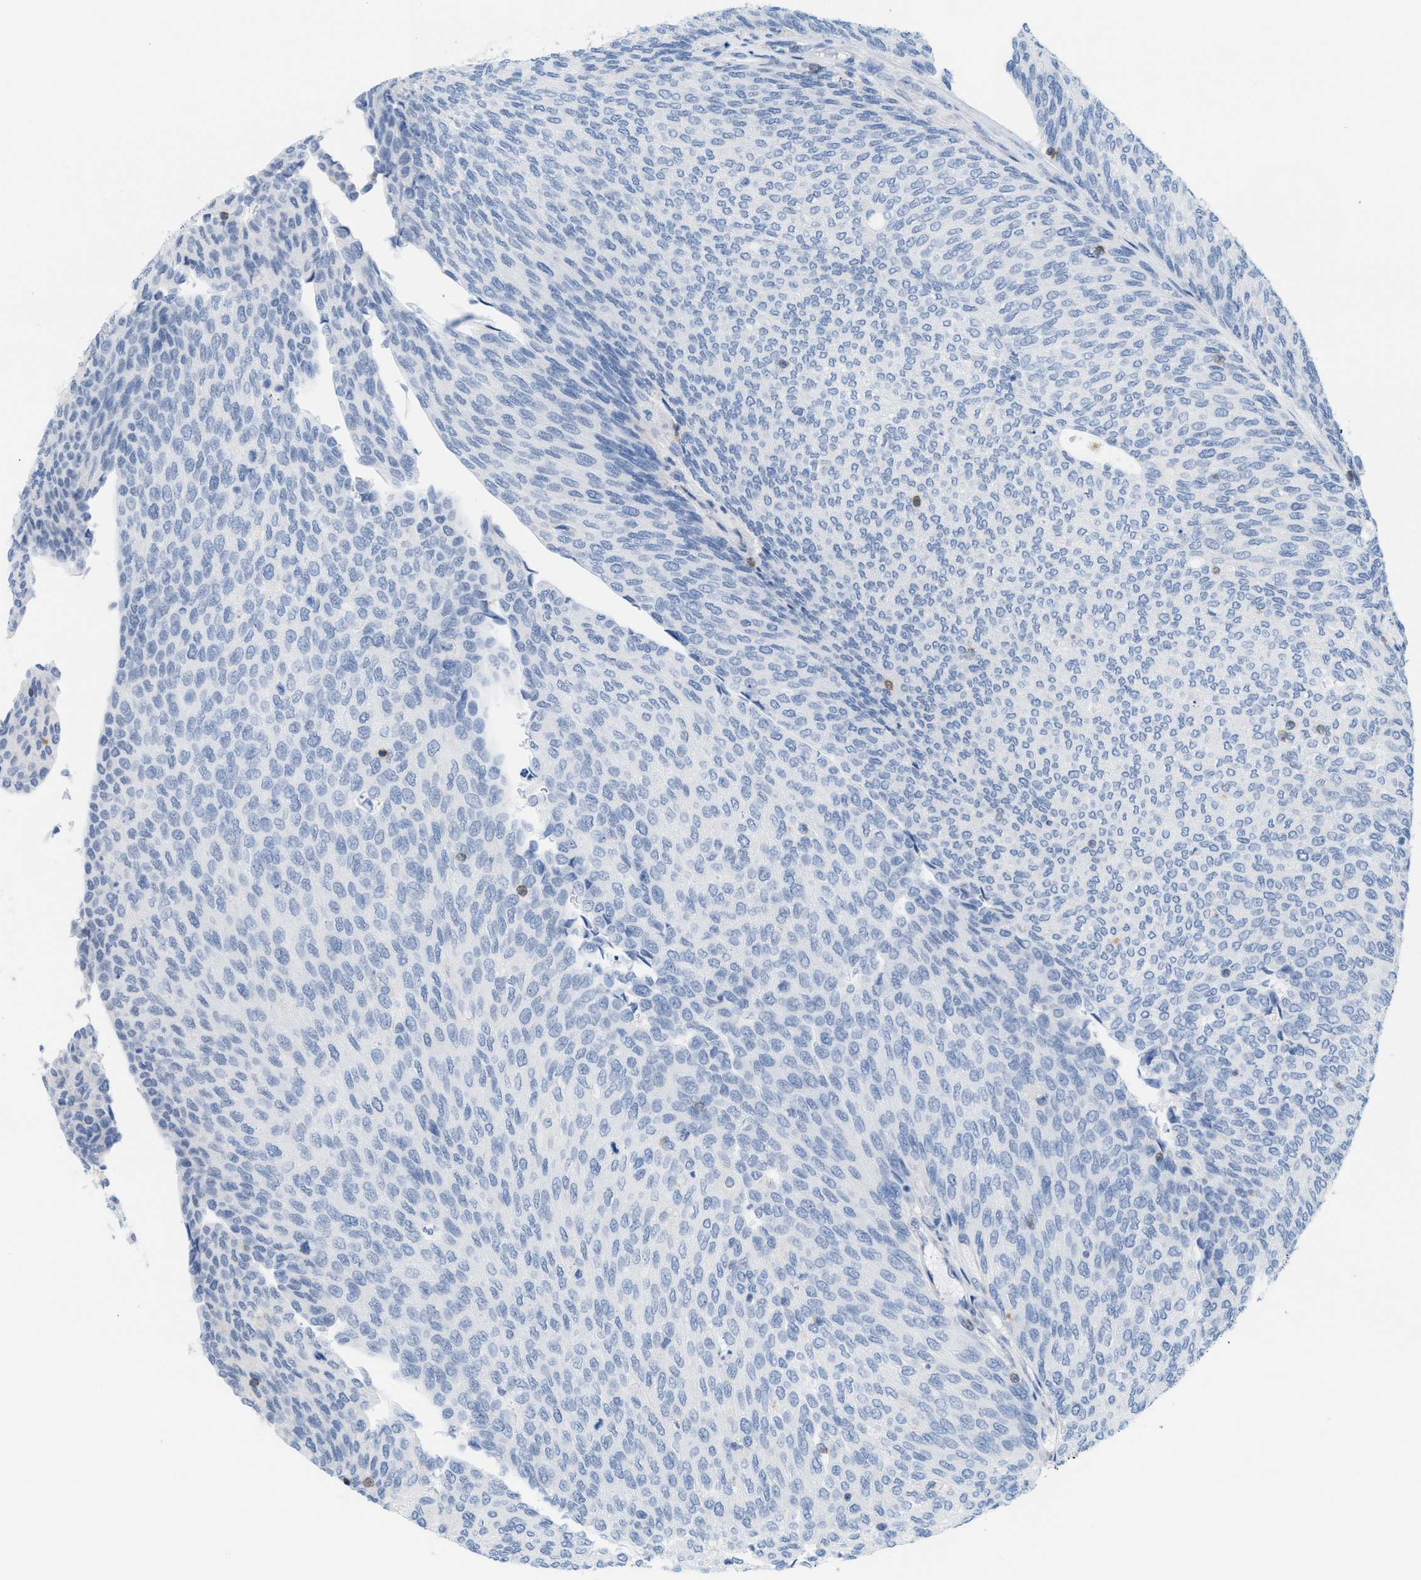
{"staining": {"intensity": "negative", "quantity": "none", "location": "none"}, "tissue": "urothelial cancer", "cell_type": "Tumor cells", "image_type": "cancer", "snomed": [{"axis": "morphology", "description": "Urothelial carcinoma, Low grade"}, {"axis": "topography", "description": "Urinary bladder"}], "caption": "Immunohistochemical staining of human urothelial carcinoma (low-grade) reveals no significant expression in tumor cells.", "gene": "IL16", "patient": {"sex": "female", "age": 79}}